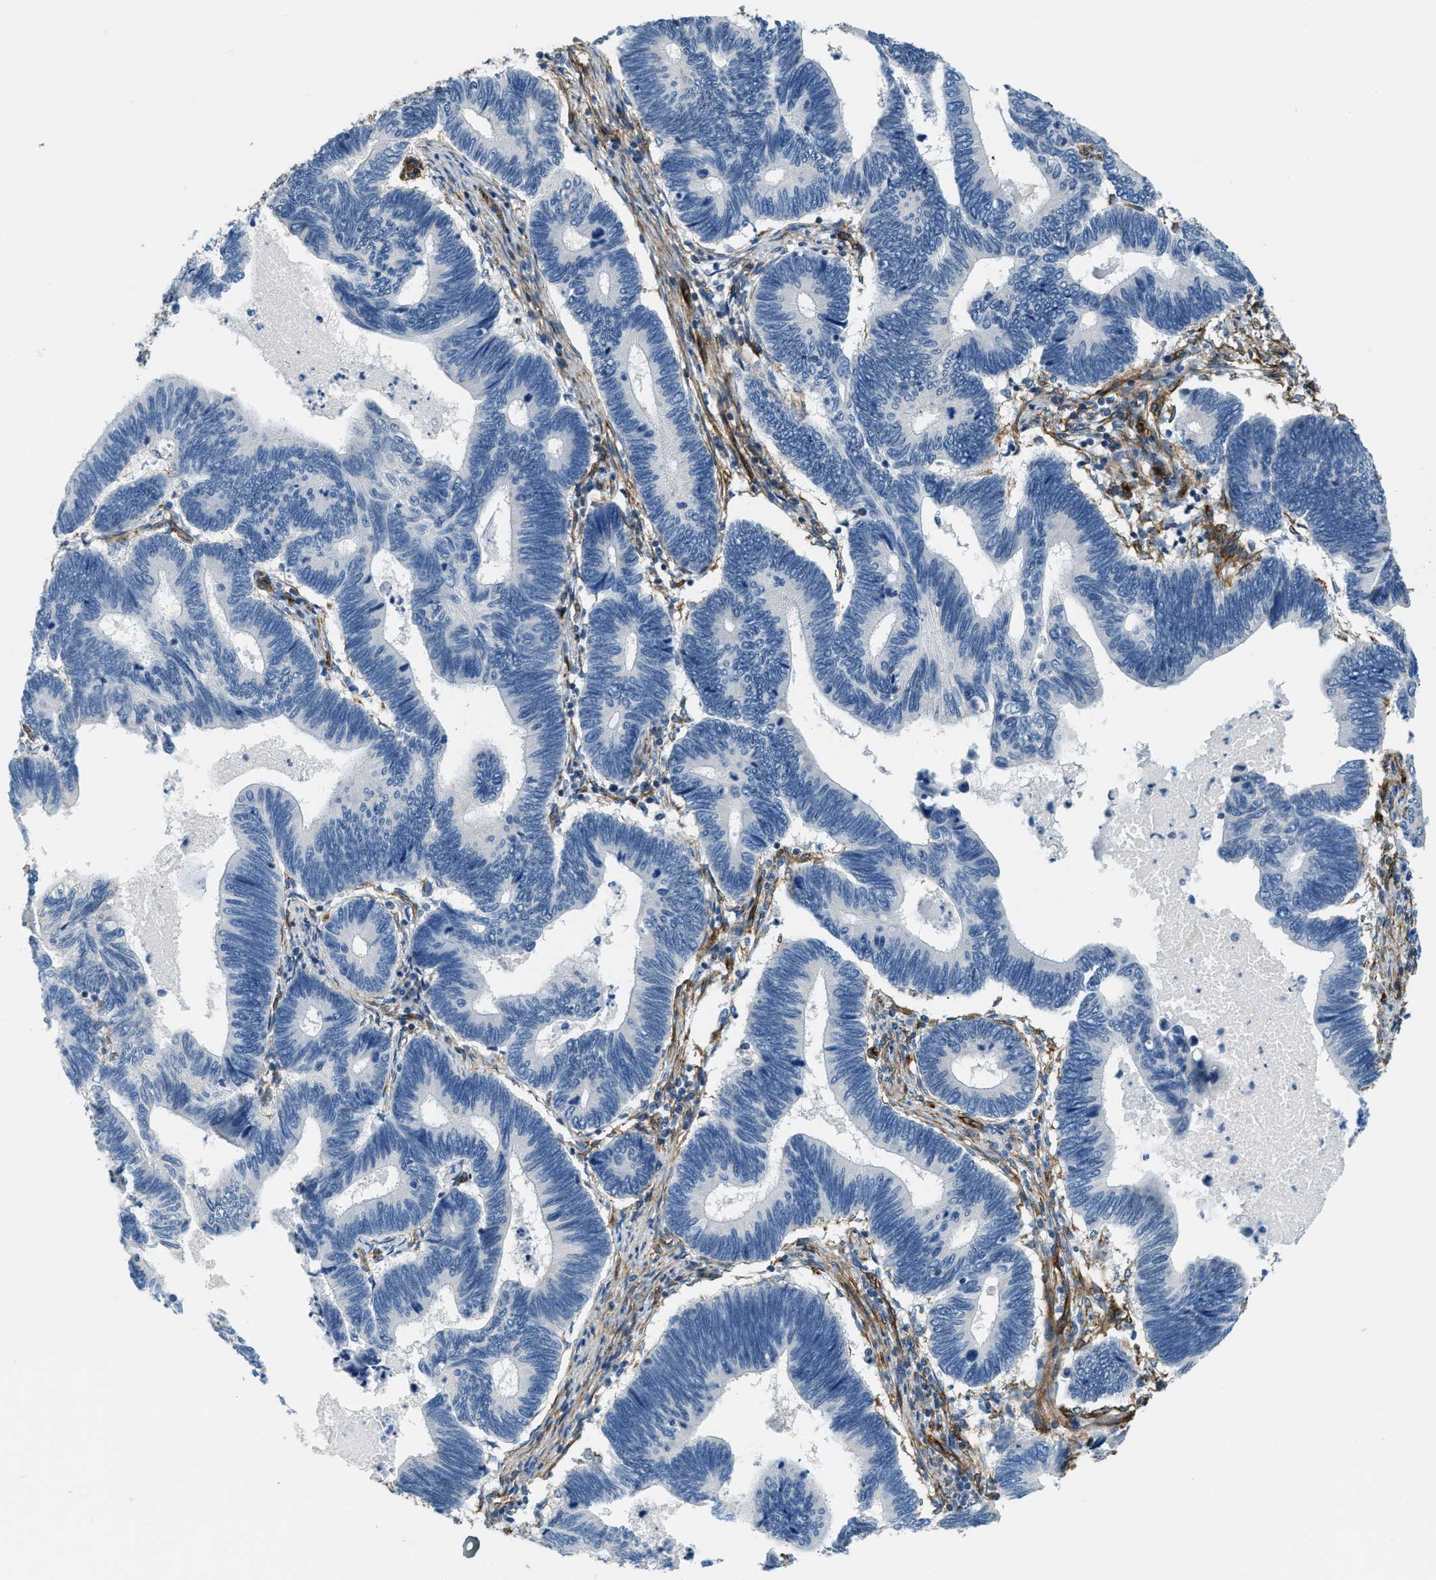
{"staining": {"intensity": "negative", "quantity": "none", "location": "none"}, "tissue": "pancreatic cancer", "cell_type": "Tumor cells", "image_type": "cancer", "snomed": [{"axis": "morphology", "description": "Adenocarcinoma, NOS"}, {"axis": "topography", "description": "Pancreas"}], "caption": "Immunohistochemistry of pancreatic cancer (adenocarcinoma) demonstrates no expression in tumor cells. (Stains: DAB immunohistochemistry with hematoxylin counter stain, Microscopy: brightfield microscopy at high magnification).", "gene": "TMEM43", "patient": {"sex": "female", "age": 70}}